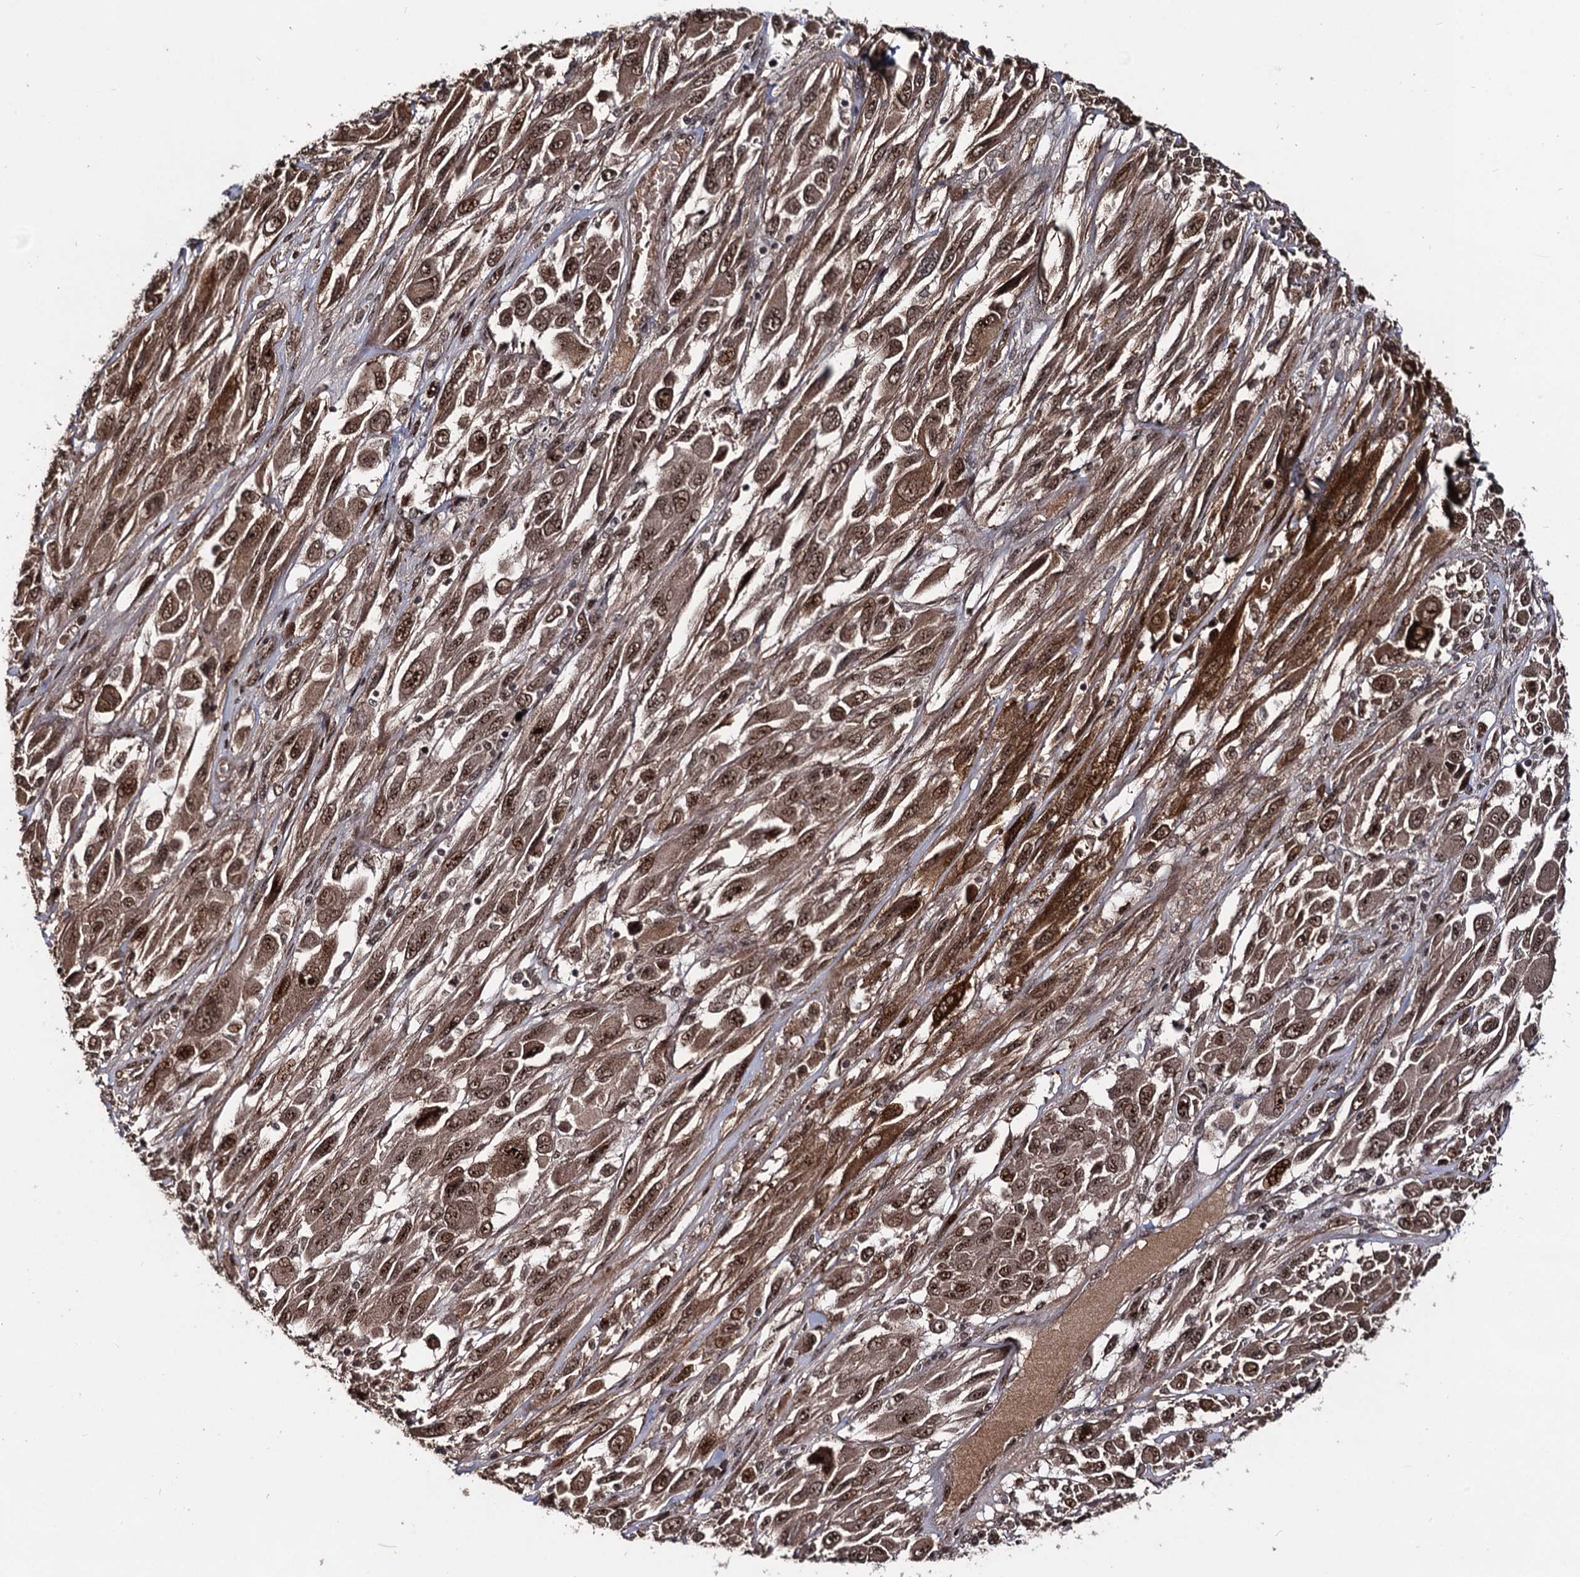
{"staining": {"intensity": "moderate", "quantity": ">75%", "location": "cytoplasmic/membranous,nuclear"}, "tissue": "melanoma", "cell_type": "Tumor cells", "image_type": "cancer", "snomed": [{"axis": "morphology", "description": "Malignant melanoma, NOS"}, {"axis": "topography", "description": "Skin"}], "caption": "An immunohistochemistry histopathology image of tumor tissue is shown. Protein staining in brown labels moderate cytoplasmic/membranous and nuclear positivity in malignant melanoma within tumor cells. (IHC, brightfield microscopy, high magnification).", "gene": "SFSWAP", "patient": {"sex": "female", "age": 91}}